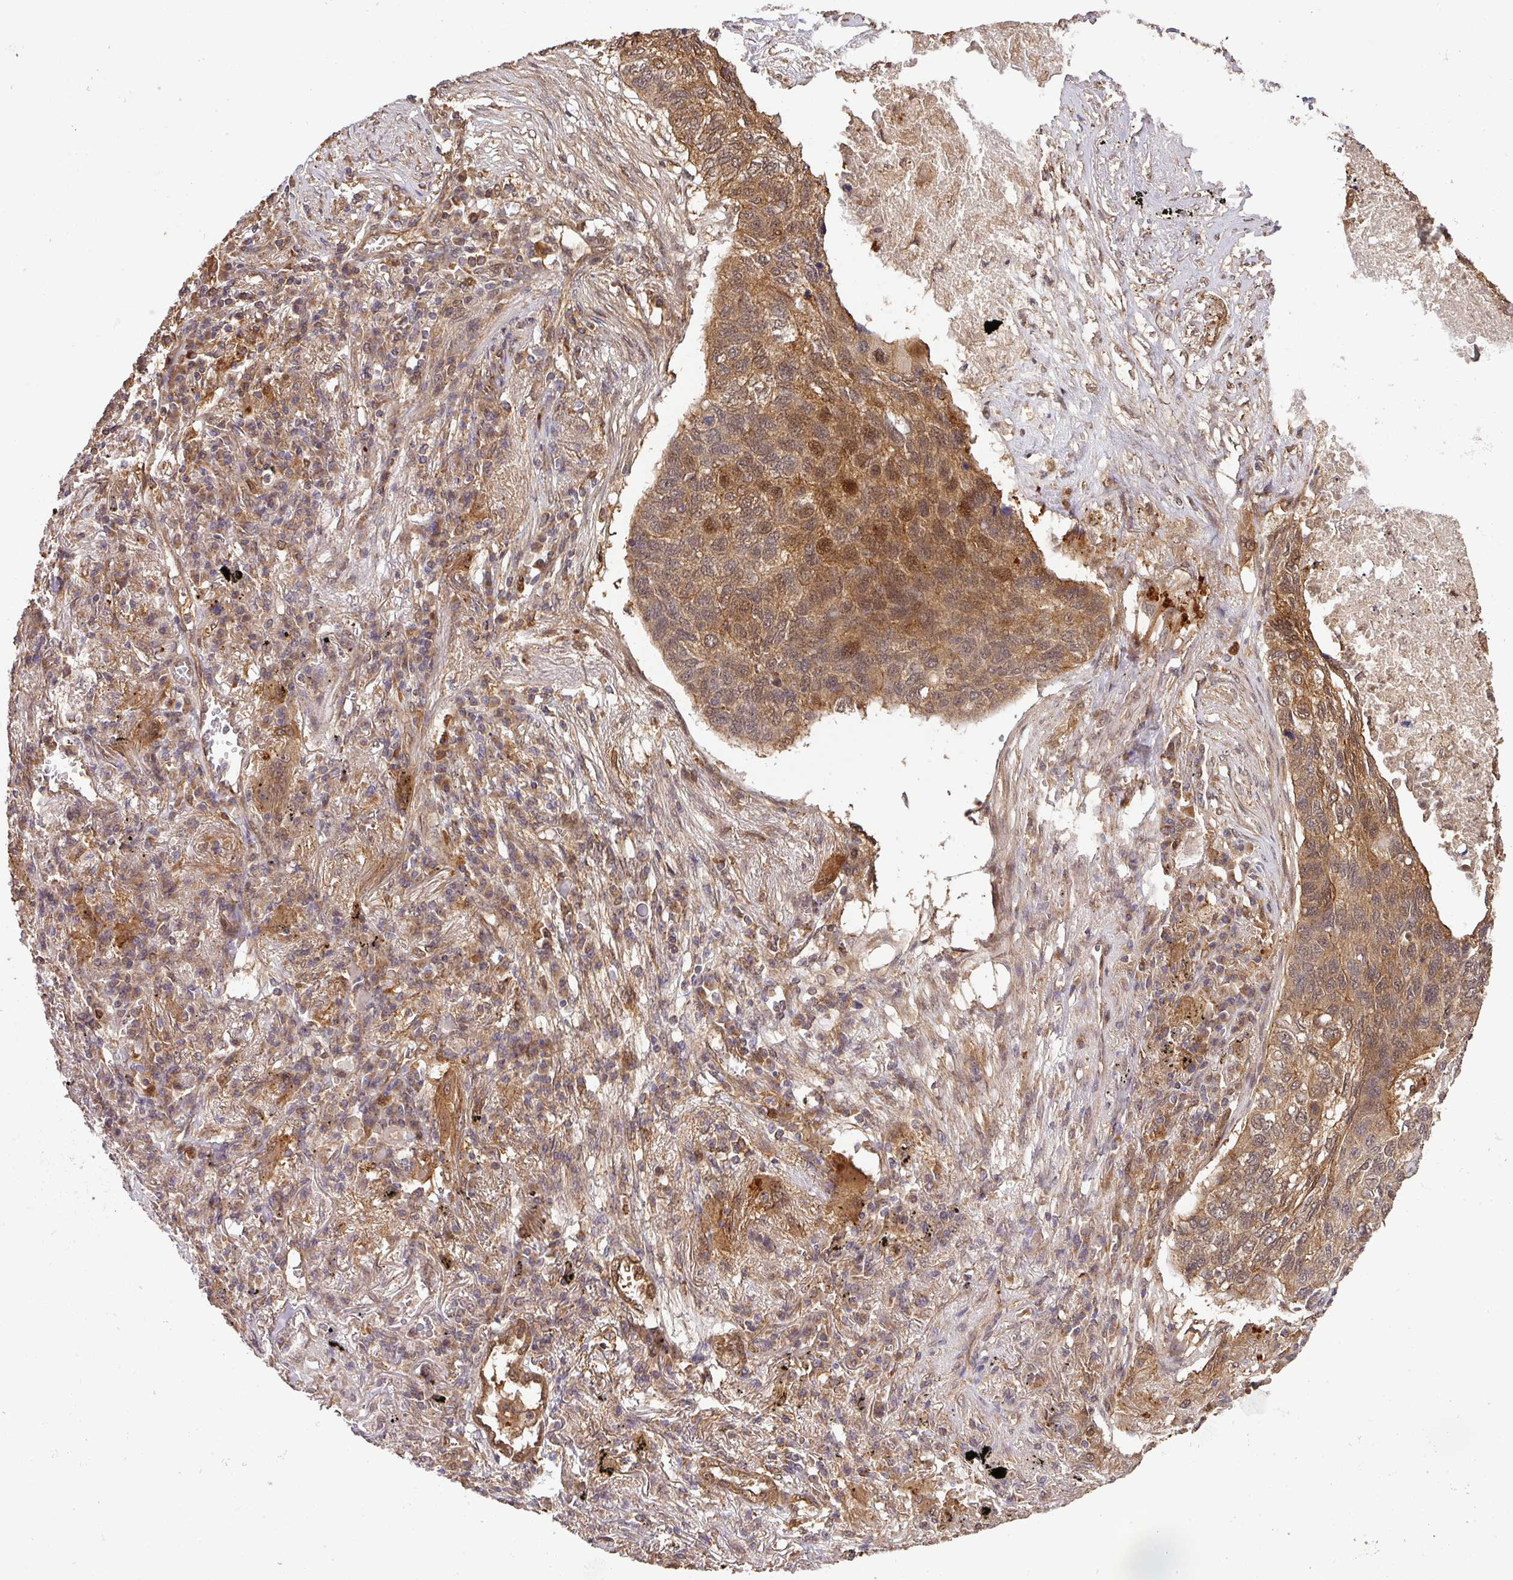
{"staining": {"intensity": "moderate", "quantity": ">75%", "location": "cytoplasmic/membranous,nuclear"}, "tissue": "lung cancer", "cell_type": "Tumor cells", "image_type": "cancer", "snomed": [{"axis": "morphology", "description": "Squamous cell carcinoma, NOS"}, {"axis": "topography", "description": "Lung"}], "caption": "About >75% of tumor cells in human lung cancer (squamous cell carcinoma) demonstrate moderate cytoplasmic/membranous and nuclear protein staining as visualized by brown immunohistochemical staining.", "gene": "ARPIN", "patient": {"sex": "female", "age": 63}}